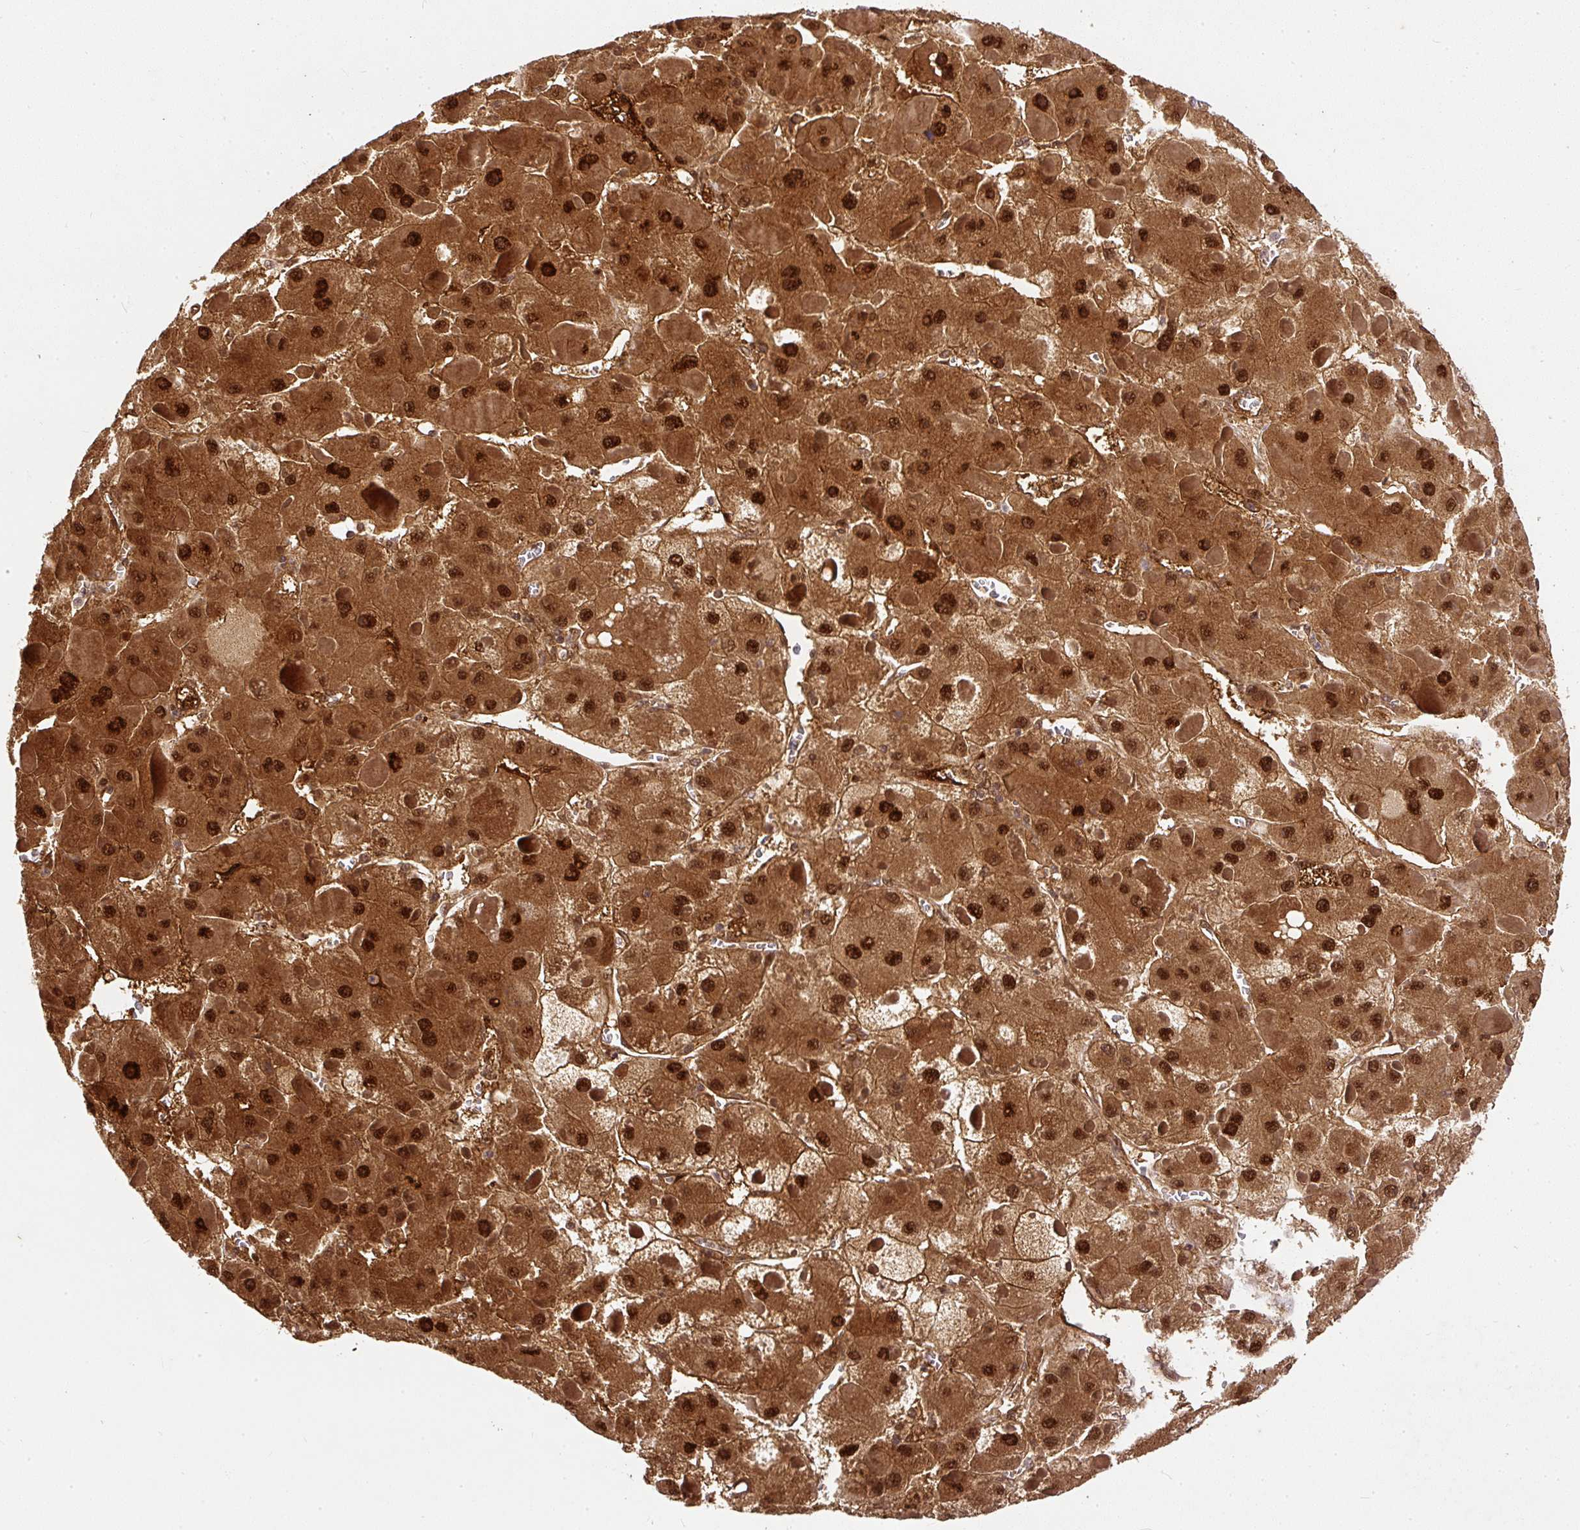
{"staining": {"intensity": "strong", "quantity": ">75%", "location": "cytoplasmic/membranous,nuclear"}, "tissue": "liver cancer", "cell_type": "Tumor cells", "image_type": "cancer", "snomed": [{"axis": "morphology", "description": "Carcinoma, Hepatocellular, NOS"}, {"axis": "topography", "description": "Liver"}], "caption": "Immunohistochemical staining of liver hepatocellular carcinoma shows high levels of strong cytoplasmic/membranous and nuclear staining in about >75% of tumor cells.", "gene": "PSMD1", "patient": {"sex": "female", "age": 73}}